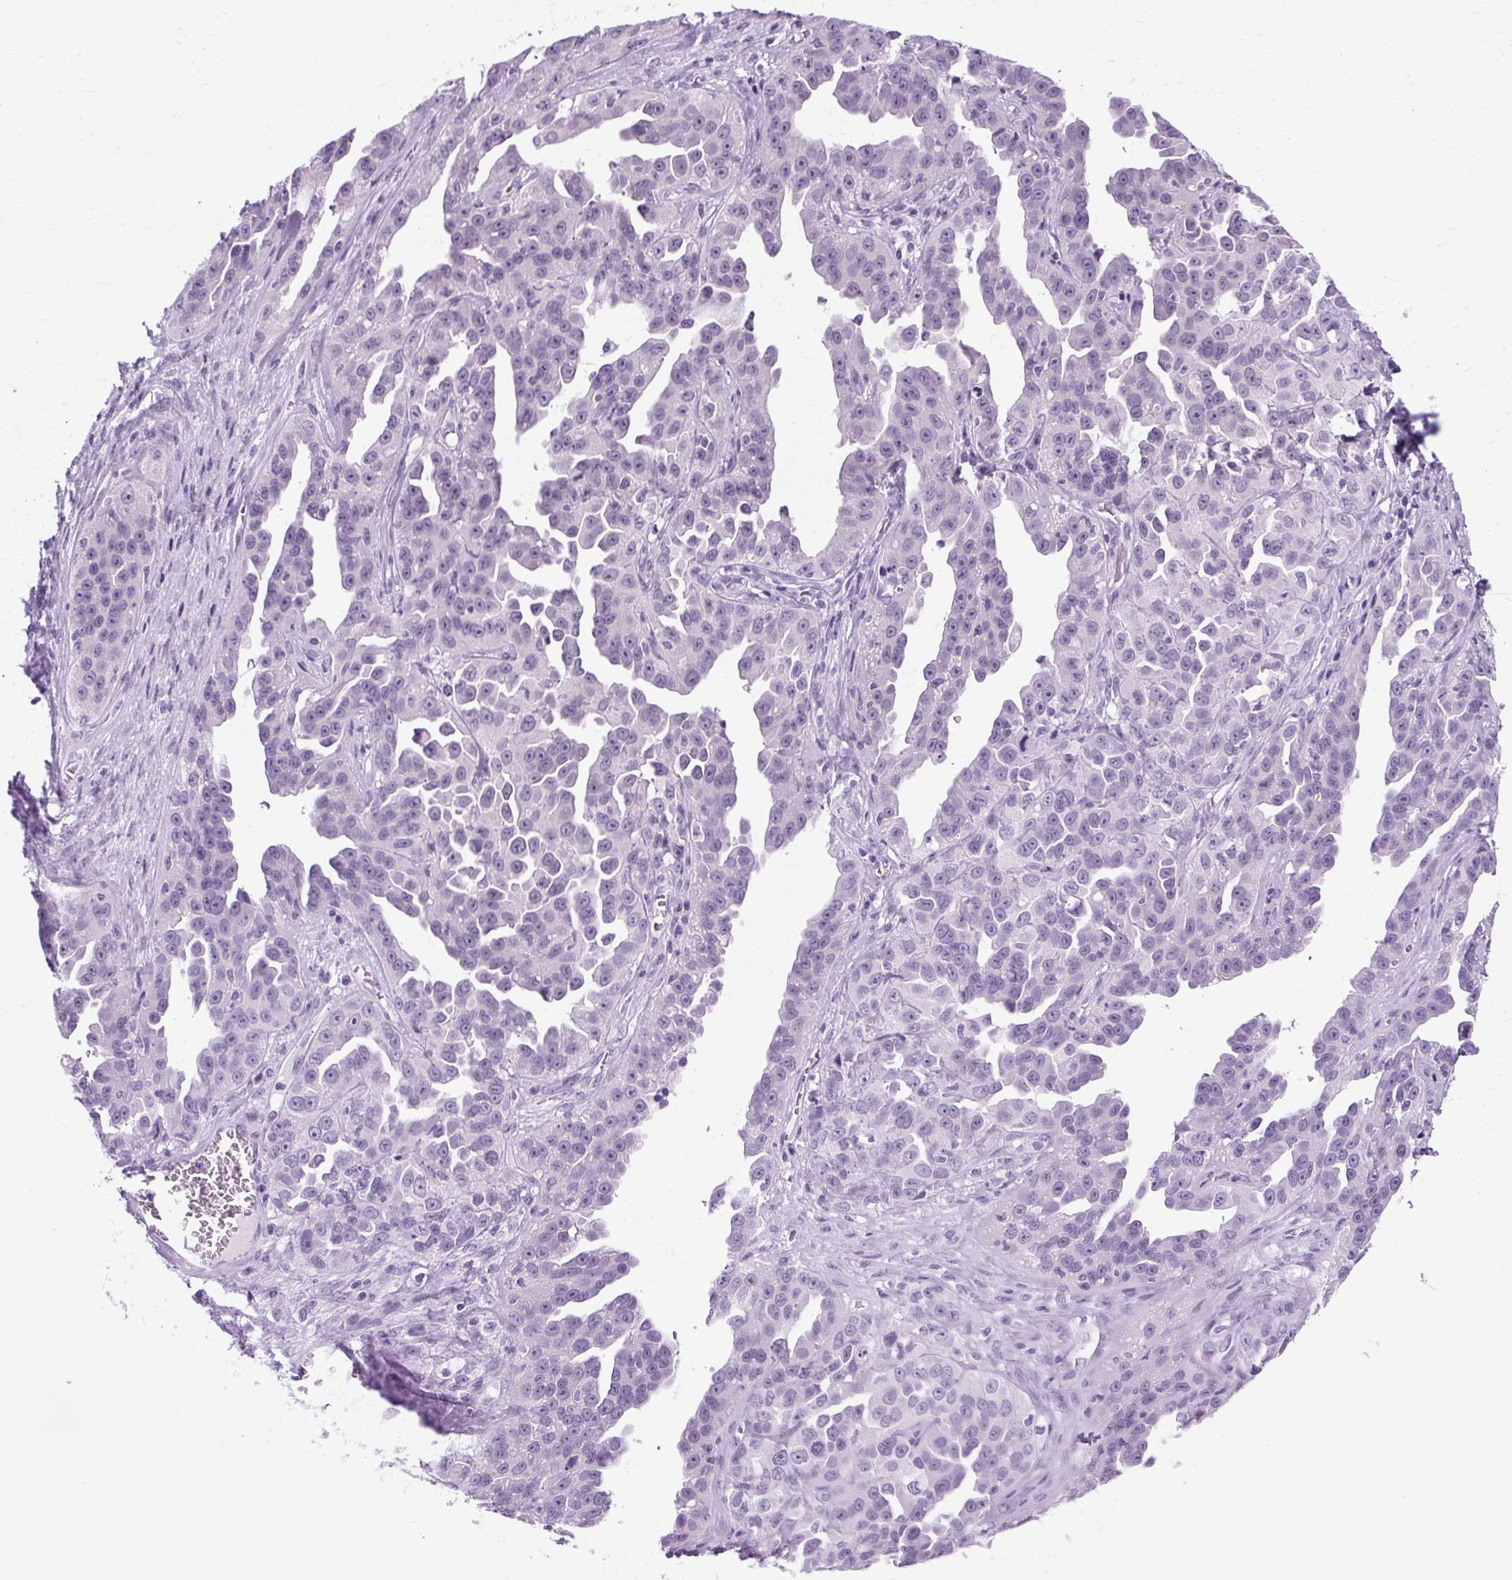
{"staining": {"intensity": "negative", "quantity": "none", "location": "none"}, "tissue": "ovarian cancer", "cell_type": "Tumor cells", "image_type": "cancer", "snomed": [{"axis": "morphology", "description": "Cystadenocarcinoma, serous, NOS"}, {"axis": "topography", "description": "Ovary"}], "caption": "A photomicrograph of serous cystadenocarcinoma (ovarian) stained for a protein exhibits no brown staining in tumor cells.", "gene": "RYBP", "patient": {"sex": "female", "age": 75}}